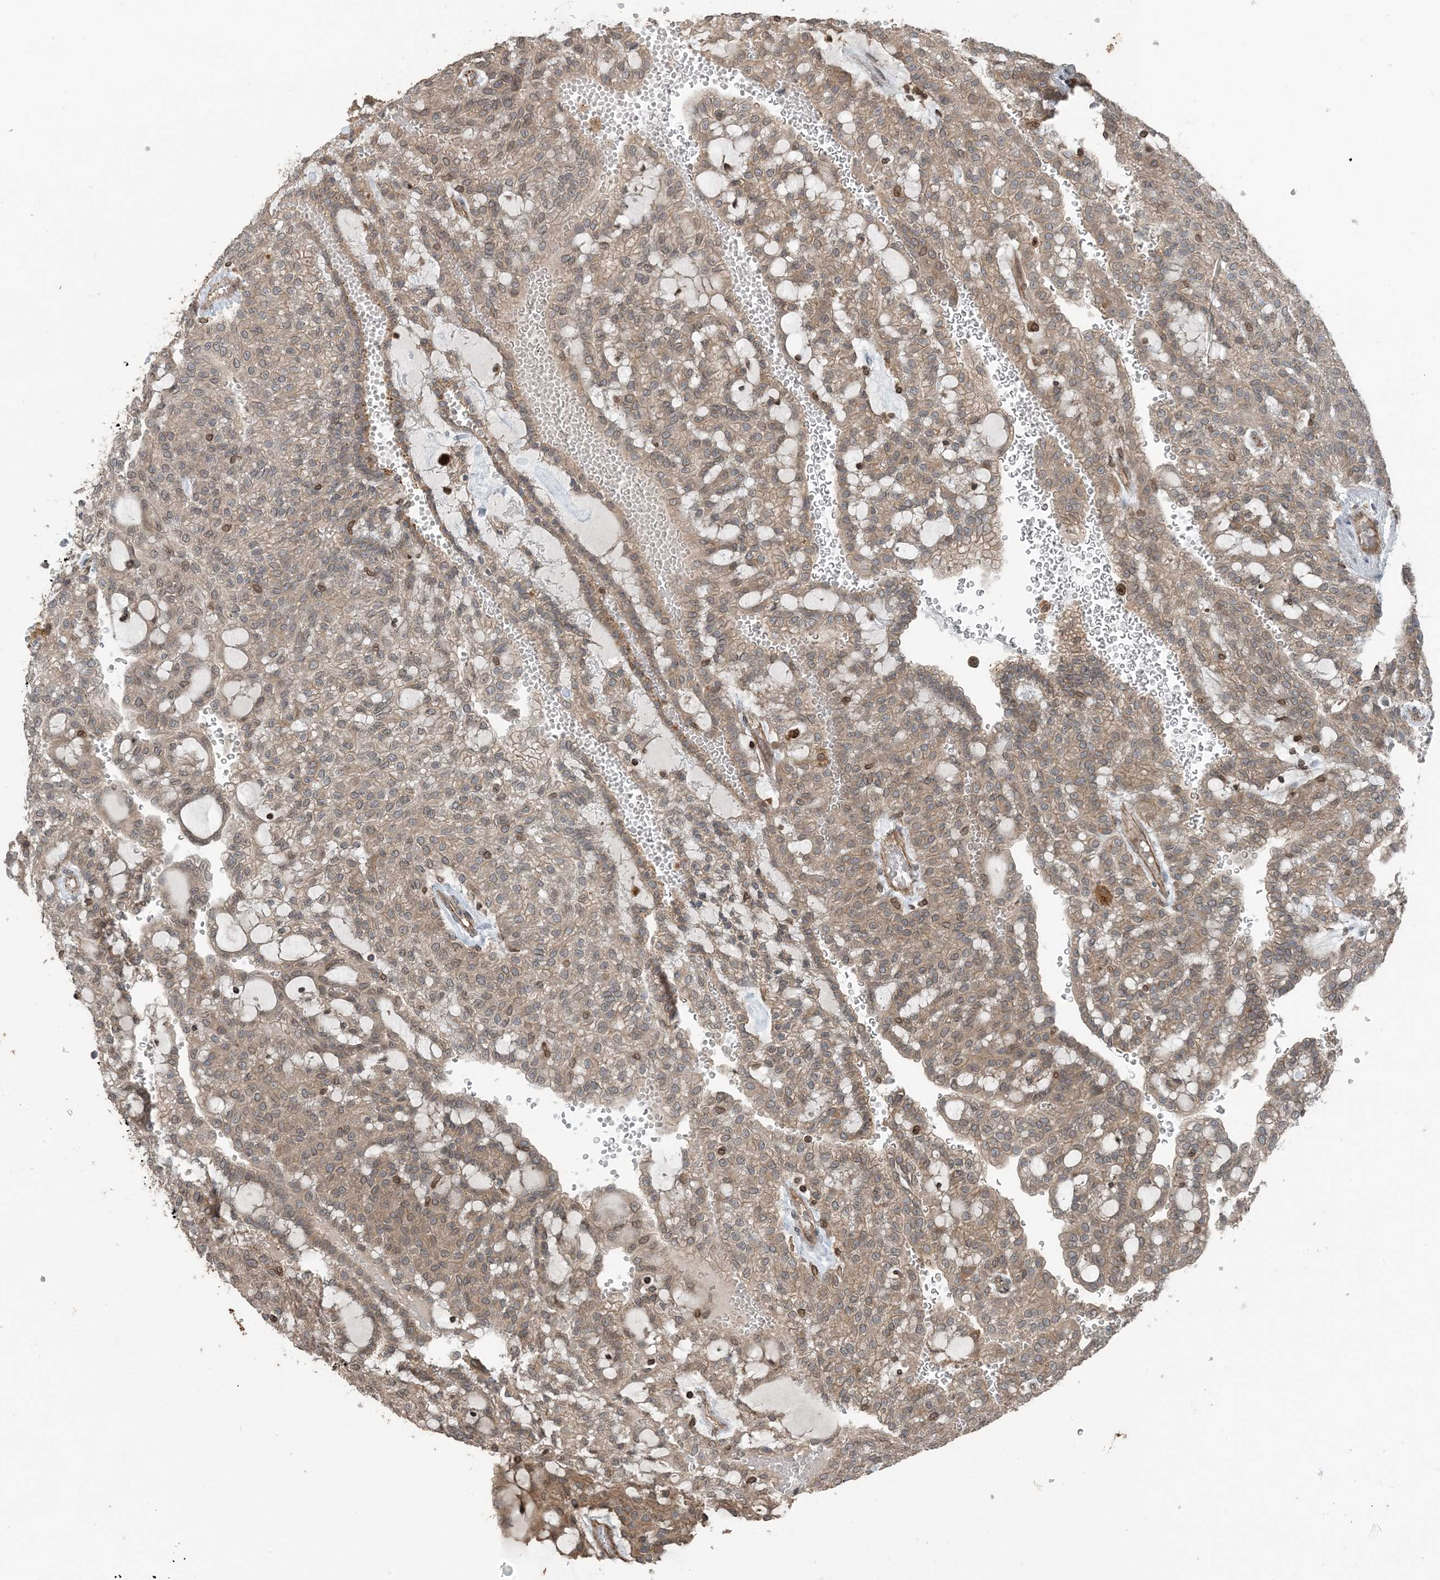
{"staining": {"intensity": "moderate", "quantity": ">75%", "location": "cytoplasmic/membranous,nuclear"}, "tissue": "renal cancer", "cell_type": "Tumor cells", "image_type": "cancer", "snomed": [{"axis": "morphology", "description": "Adenocarcinoma, NOS"}, {"axis": "topography", "description": "Kidney"}], "caption": "The immunohistochemical stain labels moderate cytoplasmic/membranous and nuclear positivity in tumor cells of renal adenocarcinoma tissue.", "gene": "ZFAND2B", "patient": {"sex": "male", "age": 63}}